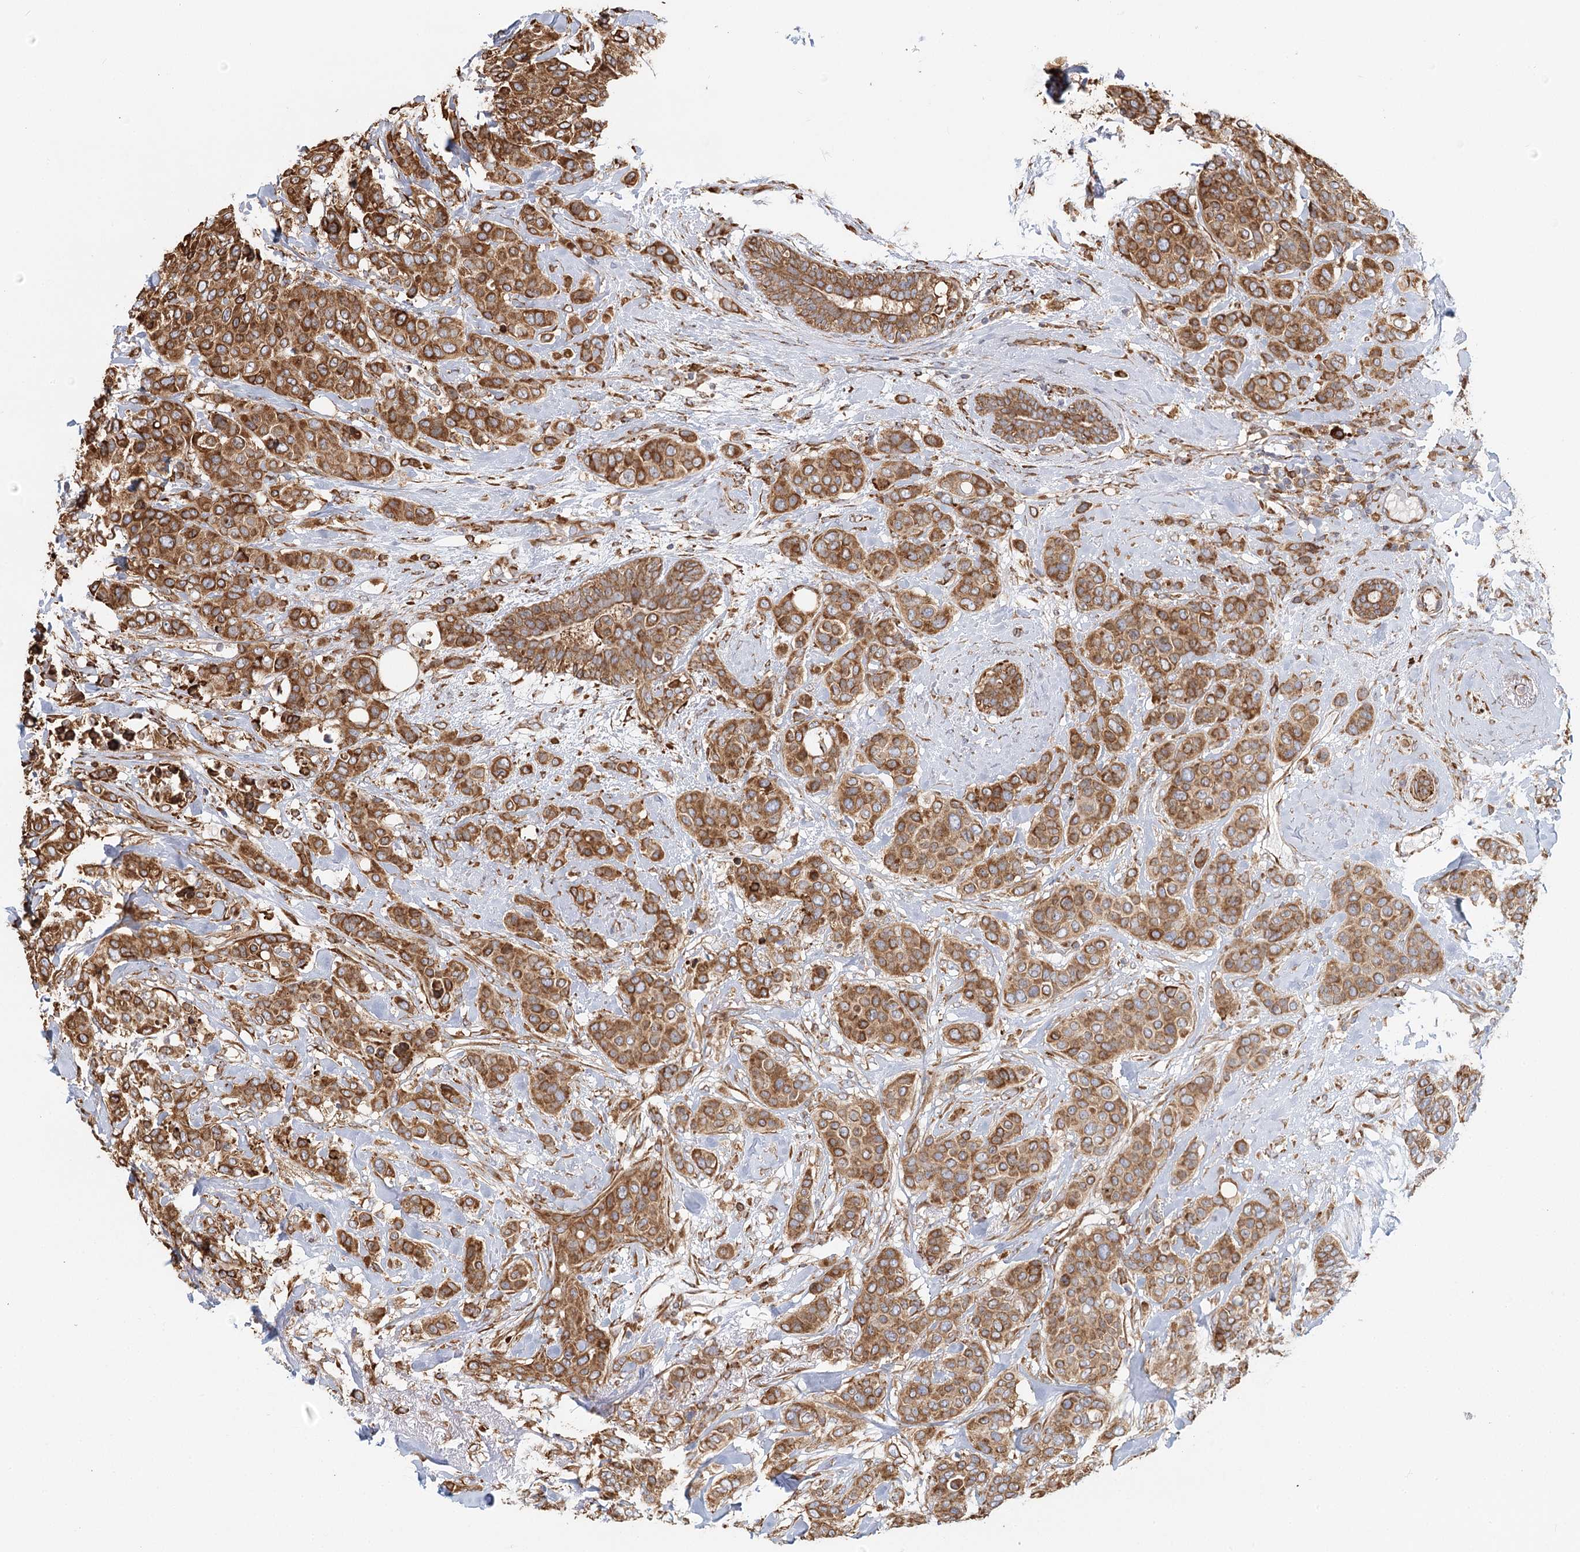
{"staining": {"intensity": "moderate", "quantity": ">75%", "location": "cytoplasmic/membranous"}, "tissue": "breast cancer", "cell_type": "Tumor cells", "image_type": "cancer", "snomed": [{"axis": "morphology", "description": "Lobular carcinoma"}, {"axis": "topography", "description": "Breast"}], "caption": "A high-resolution image shows IHC staining of breast cancer (lobular carcinoma), which exhibits moderate cytoplasmic/membranous expression in about >75% of tumor cells. (Stains: DAB (3,3'-diaminobenzidine) in brown, nuclei in blue, Microscopy: brightfield microscopy at high magnification).", "gene": "TAS1R1", "patient": {"sex": "female", "age": 51}}